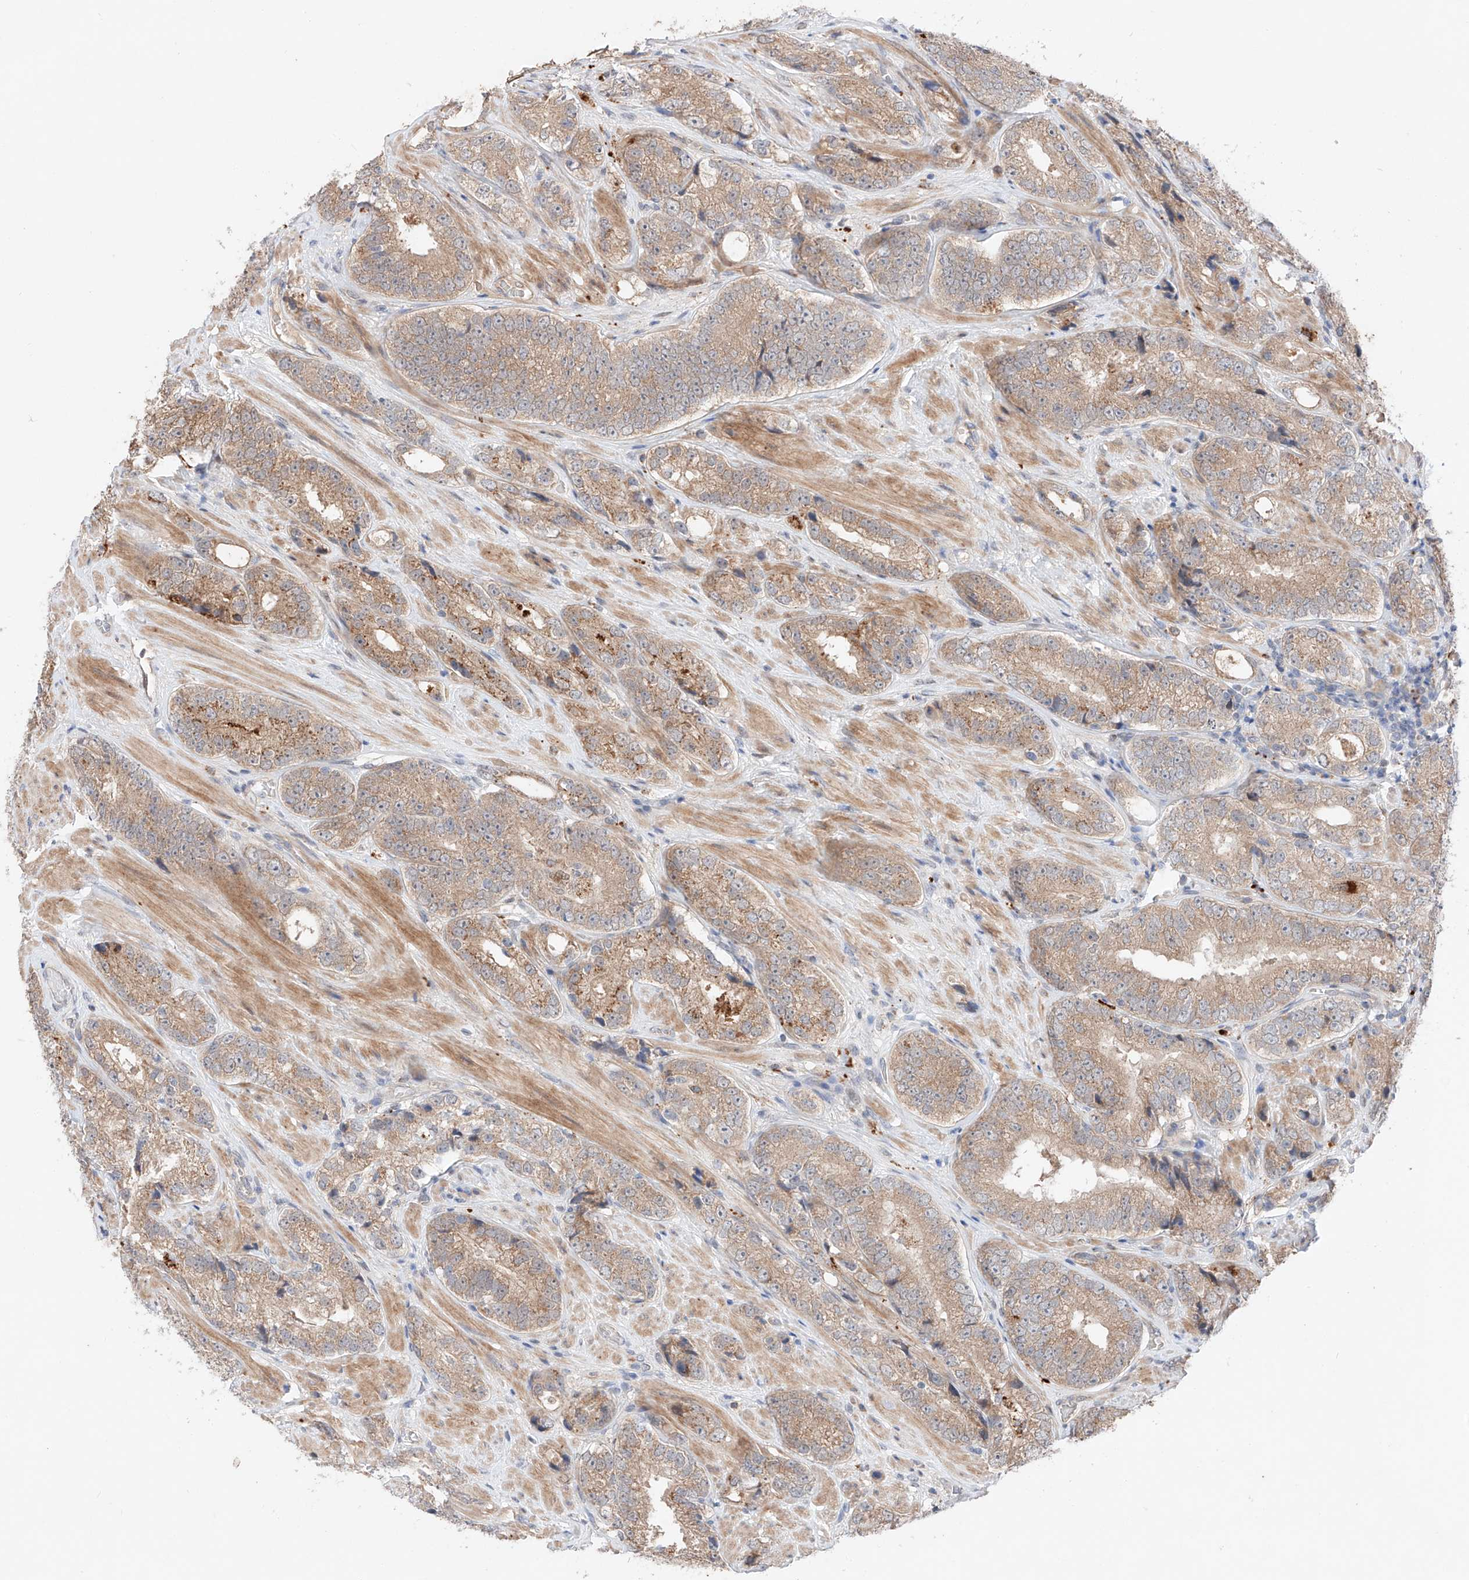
{"staining": {"intensity": "weak", "quantity": ">75%", "location": "cytoplasmic/membranous"}, "tissue": "prostate cancer", "cell_type": "Tumor cells", "image_type": "cancer", "snomed": [{"axis": "morphology", "description": "Adenocarcinoma, High grade"}, {"axis": "topography", "description": "Prostate"}], "caption": "DAB (3,3'-diaminobenzidine) immunohistochemical staining of human adenocarcinoma (high-grade) (prostate) exhibits weak cytoplasmic/membranous protein staining in about >75% of tumor cells.", "gene": "GCNT1", "patient": {"sex": "male", "age": 56}}